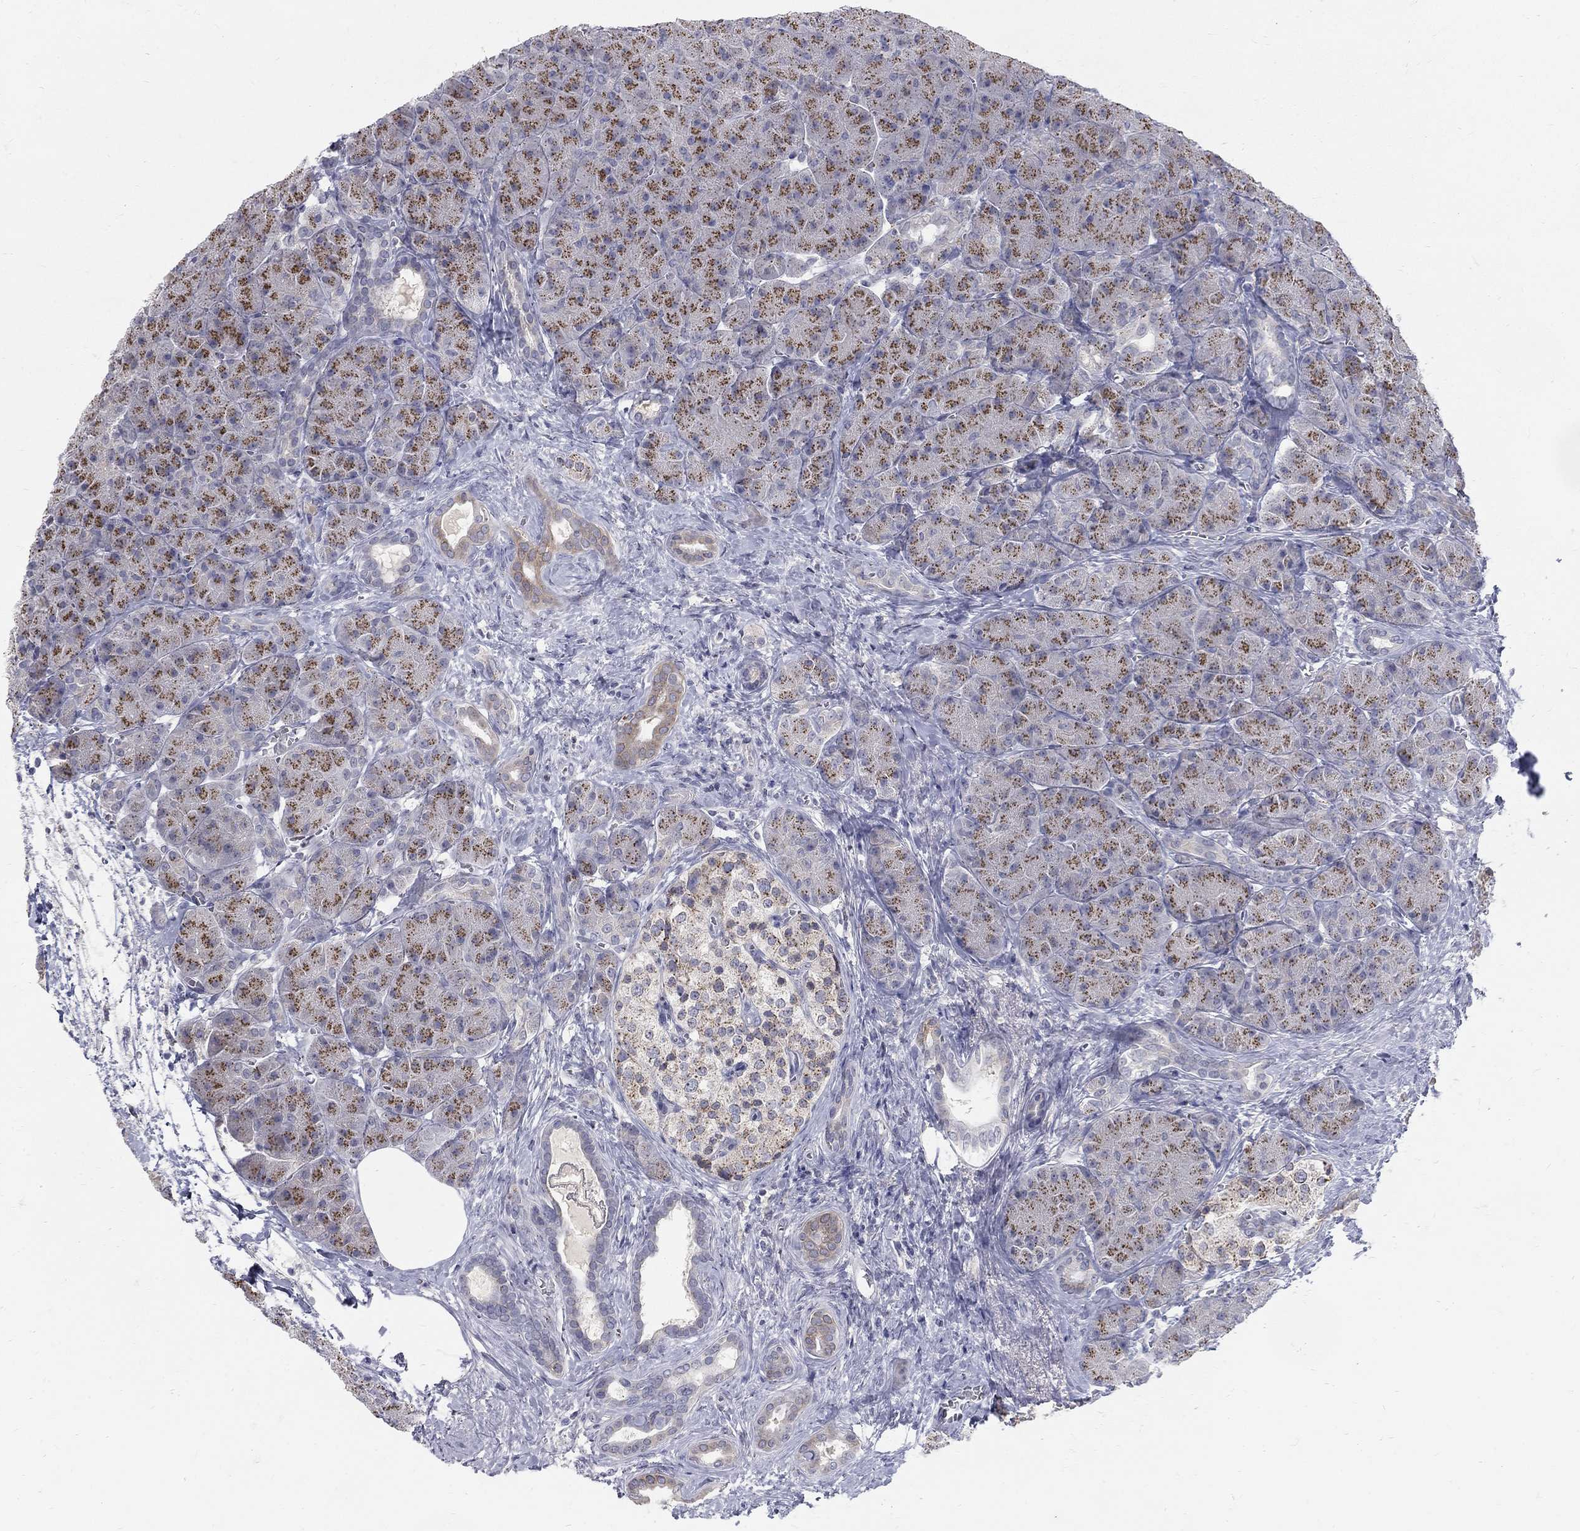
{"staining": {"intensity": "strong", "quantity": "25%-75%", "location": "cytoplasmic/membranous"}, "tissue": "pancreas", "cell_type": "Exocrine glandular cells", "image_type": "normal", "snomed": [{"axis": "morphology", "description": "Normal tissue, NOS"}, {"axis": "topography", "description": "Pancreas"}], "caption": "Pancreas stained with a brown dye shows strong cytoplasmic/membranous positive staining in approximately 25%-75% of exocrine glandular cells.", "gene": "PANK3", "patient": {"sex": "male", "age": 61}}